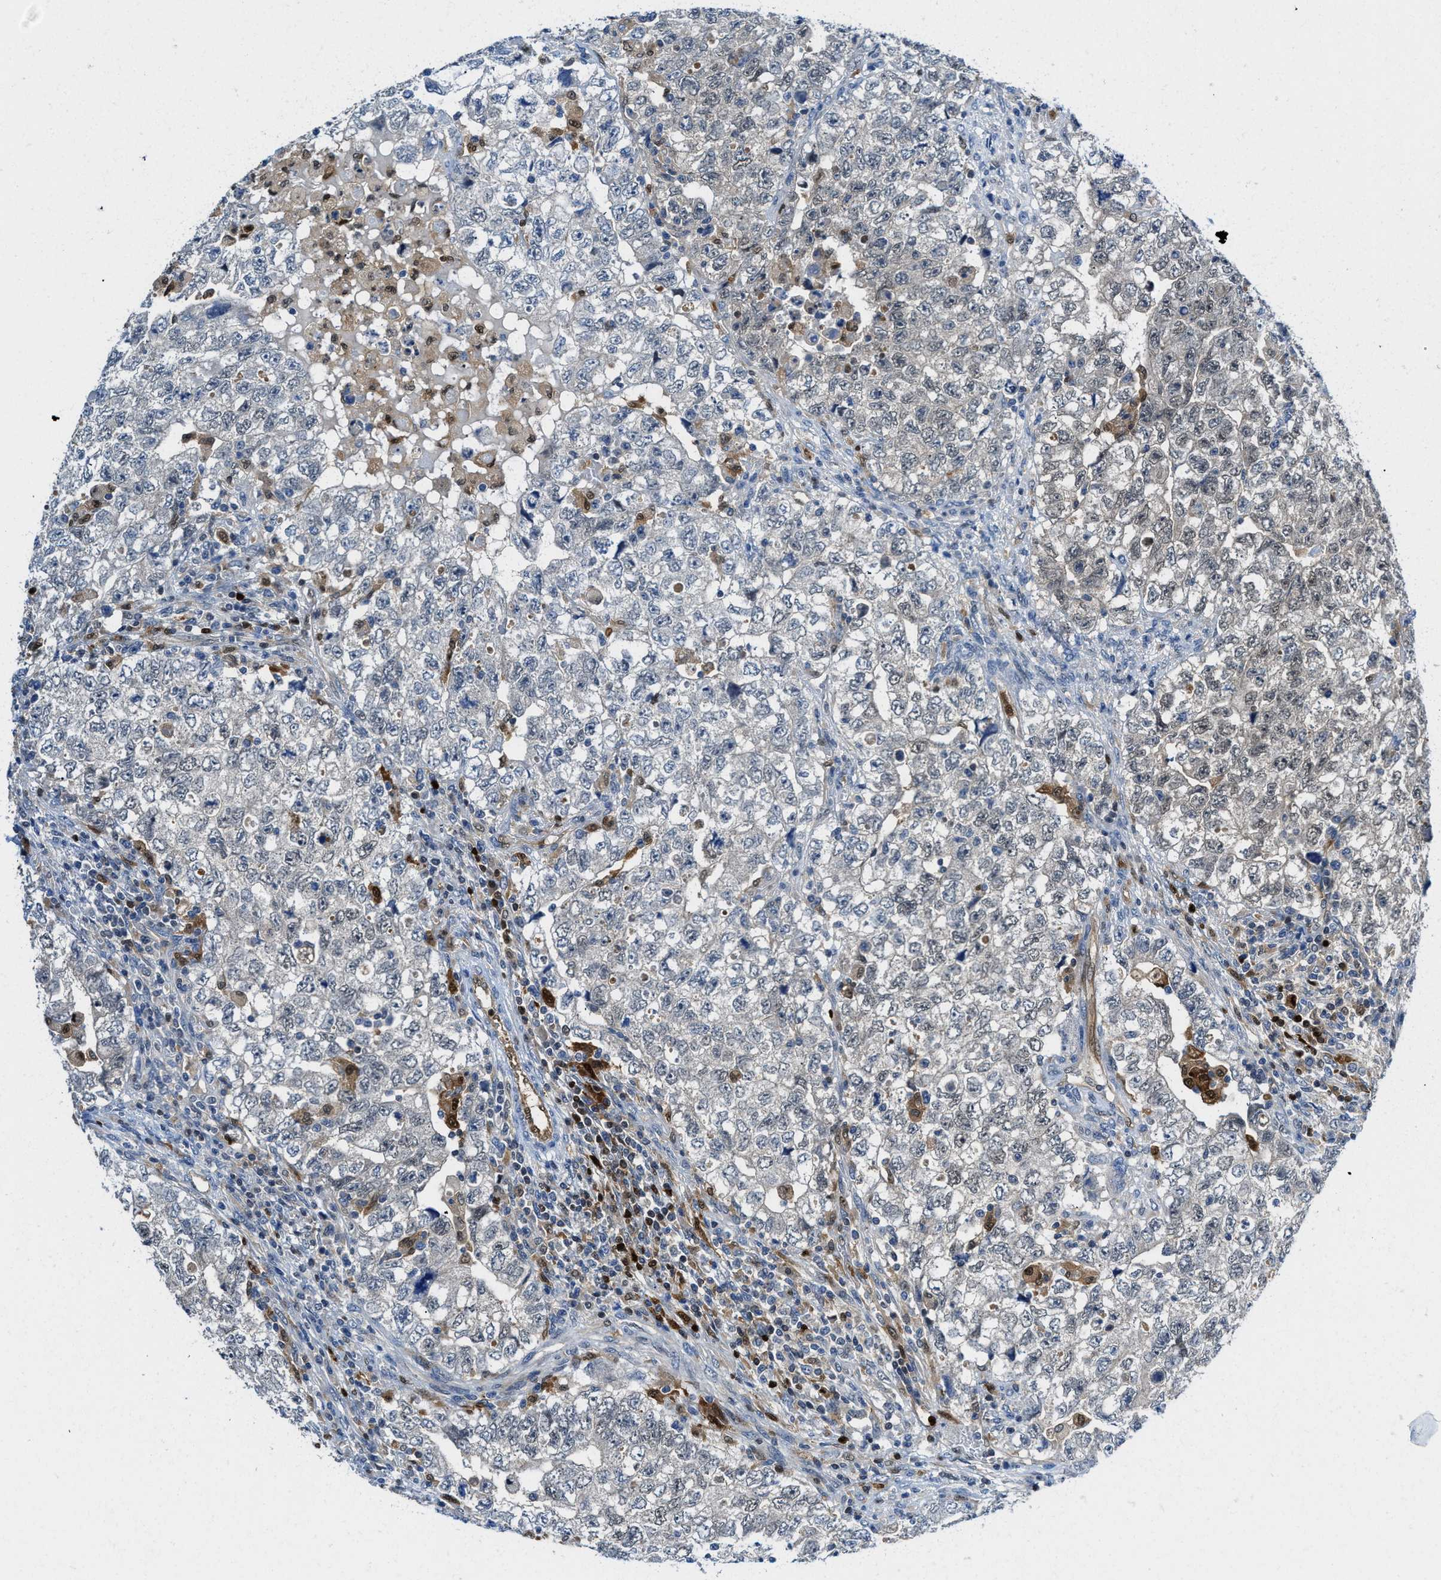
{"staining": {"intensity": "weak", "quantity": "<25%", "location": "nuclear"}, "tissue": "testis cancer", "cell_type": "Tumor cells", "image_type": "cancer", "snomed": [{"axis": "morphology", "description": "Carcinoma, Embryonal, NOS"}, {"axis": "topography", "description": "Testis"}], "caption": "Tumor cells are negative for brown protein staining in testis embryonal carcinoma.", "gene": "LTA4H", "patient": {"sex": "male", "age": 36}}